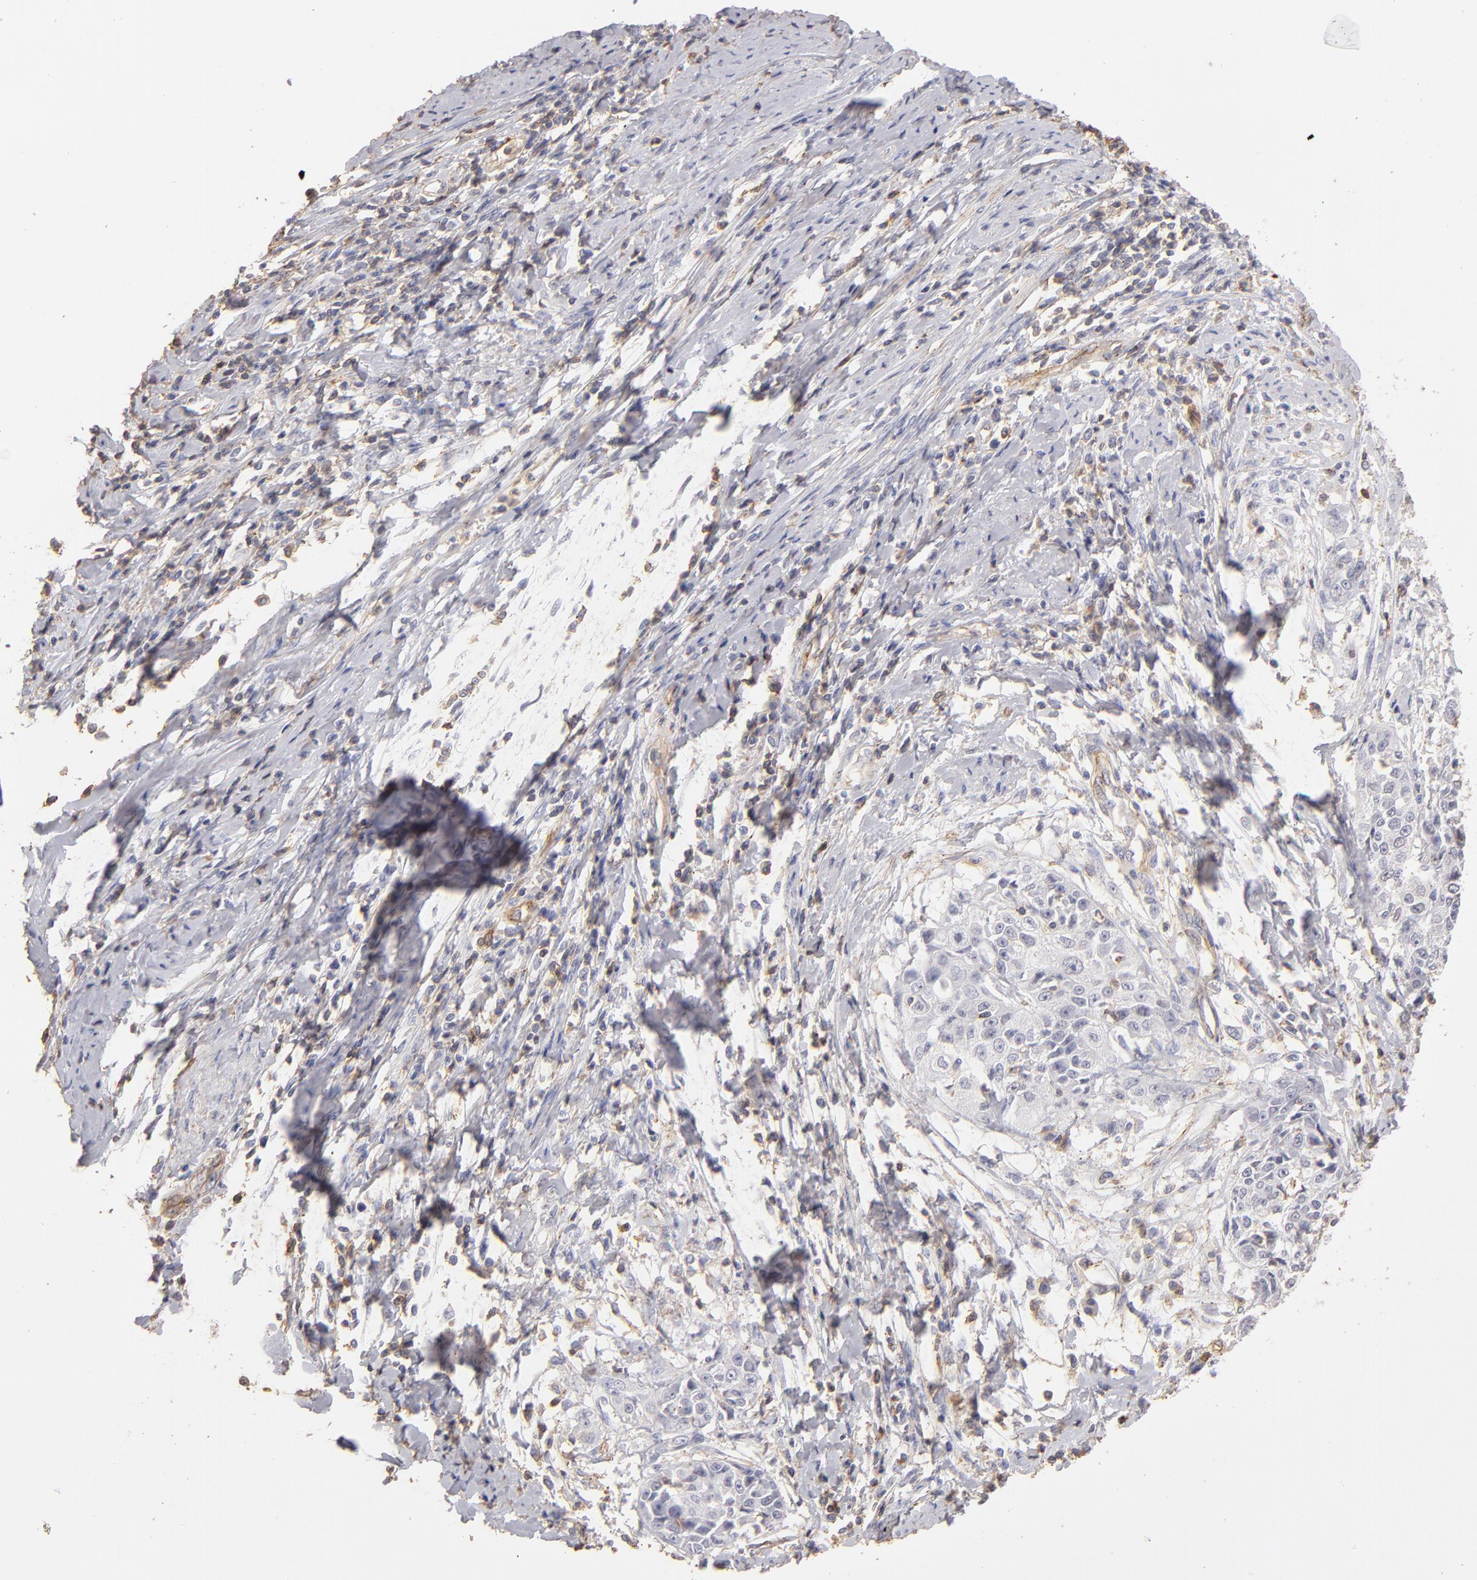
{"staining": {"intensity": "negative", "quantity": "none", "location": "none"}, "tissue": "cervical cancer", "cell_type": "Tumor cells", "image_type": "cancer", "snomed": [{"axis": "morphology", "description": "Squamous cell carcinoma, NOS"}, {"axis": "topography", "description": "Cervix"}], "caption": "The photomicrograph reveals no staining of tumor cells in cervical squamous cell carcinoma.", "gene": "ABCB1", "patient": {"sex": "female", "age": 64}}